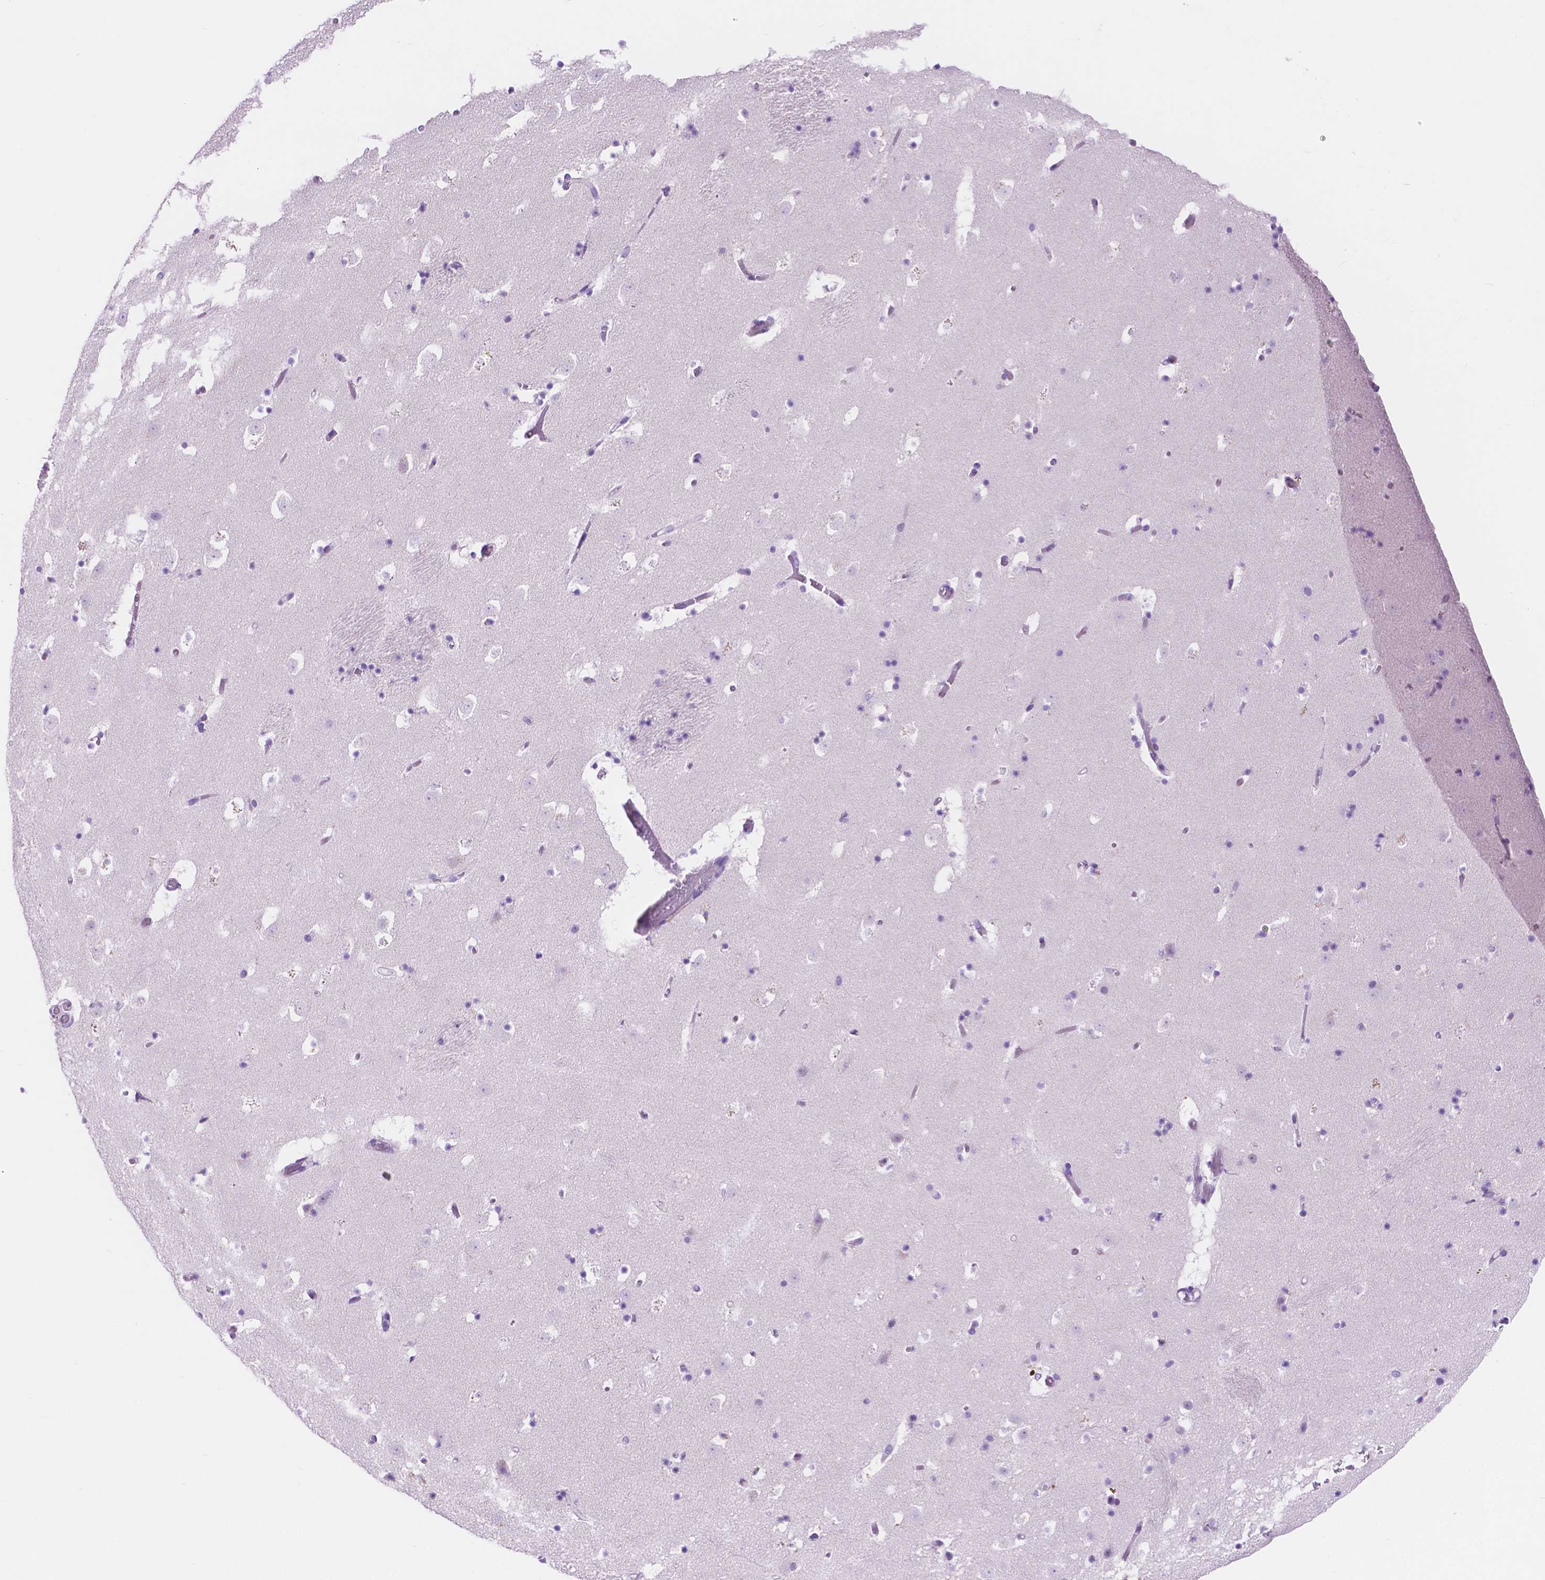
{"staining": {"intensity": "negative", "quantity": "none", "location": "none"}, "tissue": "caudate", "cell_type": "Glial cells", "image_type": "normal", "snomed": [{"axis": "morphology", "description": "Normal tissue, NOS"}, {"axis": "topography", "description": "Lateral ventricle wall"}], "caption": "Immunohistochemistry (IHC) histopathology image of unremarkable caudate: caudate stained with DAB displays no significant protein expression in glial cells. The staining is performed using DAB brown chromogen with nuclei counter-stained in using hematoxylin.", "gene": "IGFN1", "patient": {"sex": "female", "age": 42}}